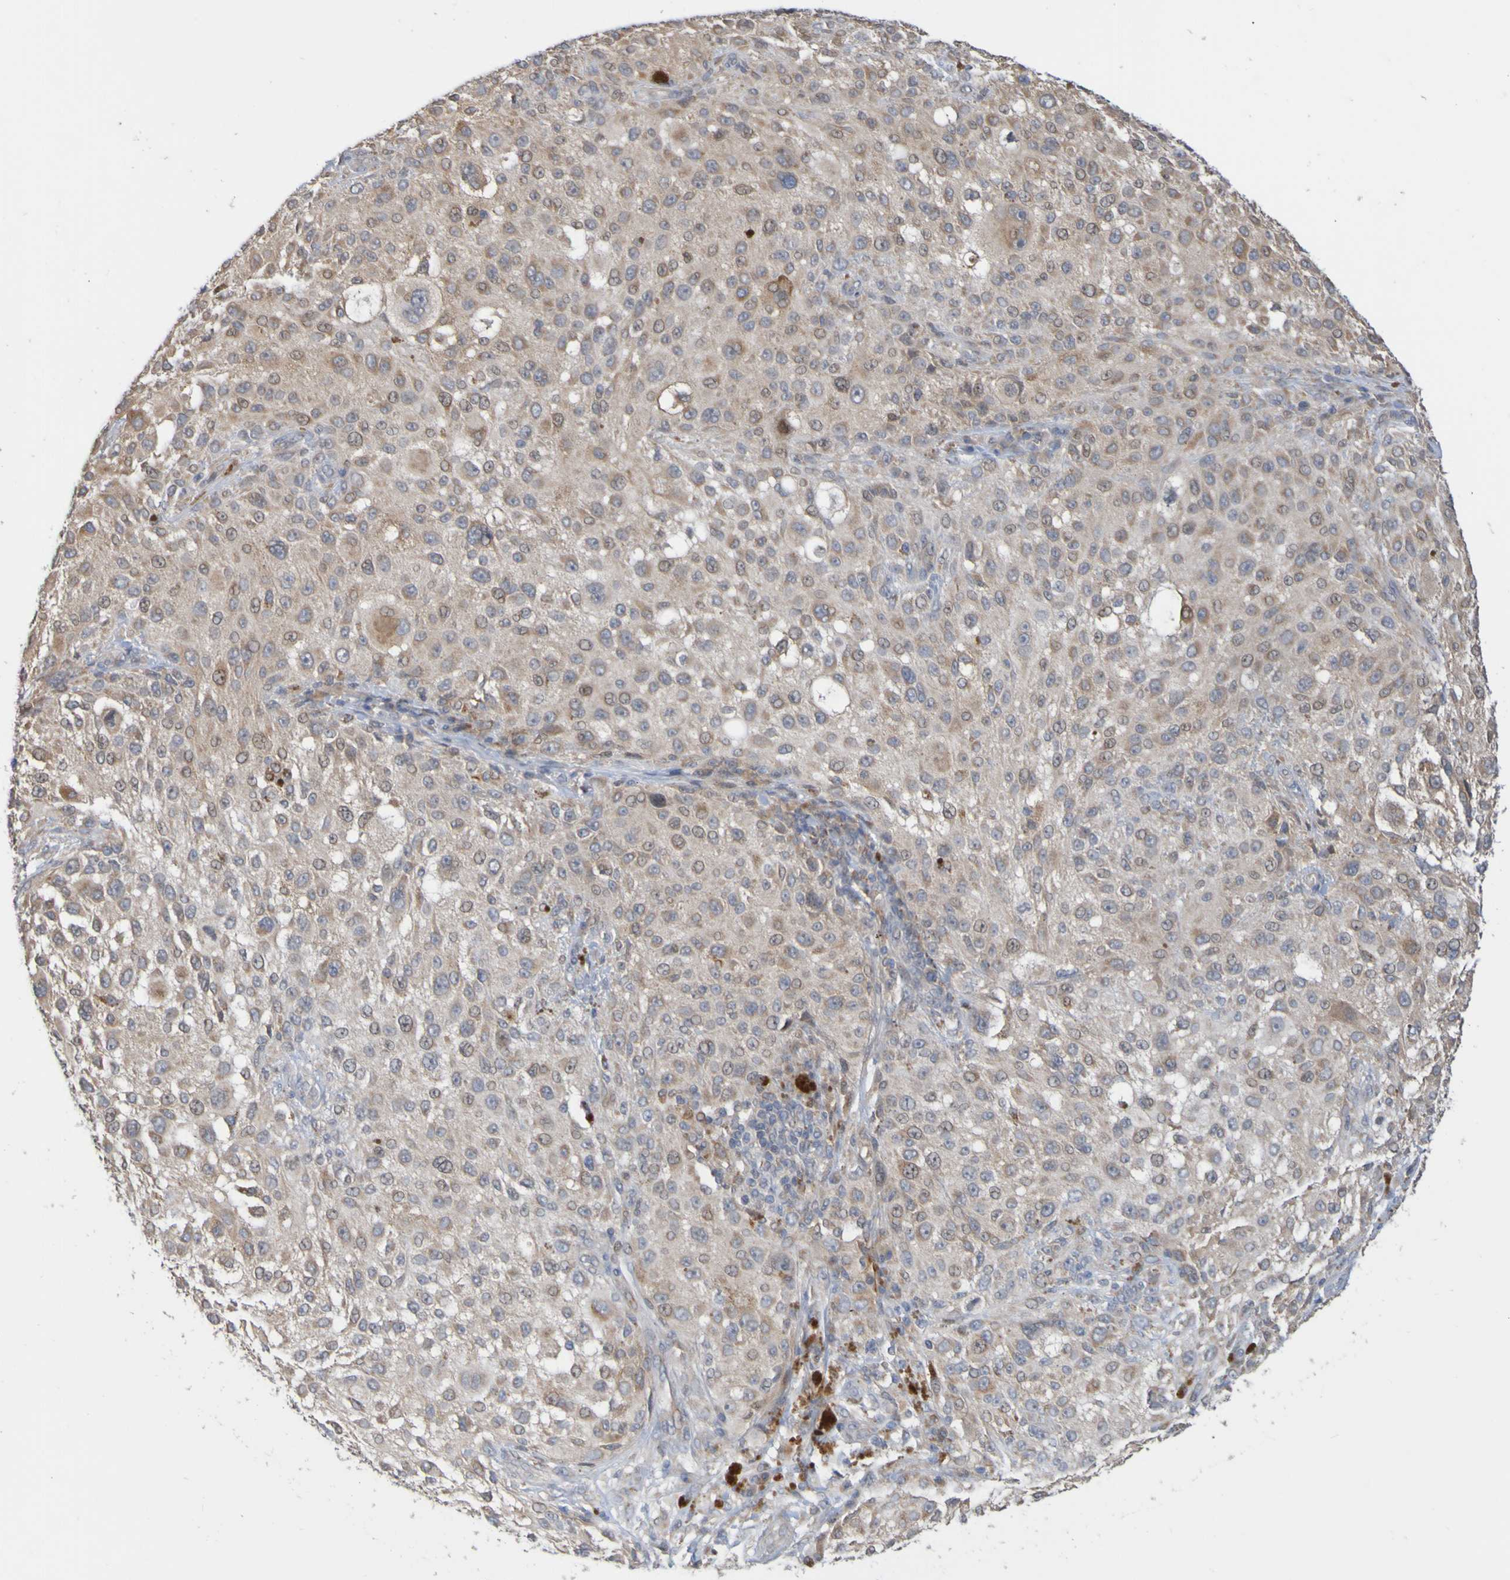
{"staining": {"intensity": "weak", "quantity": ">75%", "location": "cytoplasmic/membranous"}, "tissue": "melanoma", "cell_type": "Tumor cells", "image_type": "cancer", "snomed": [{"axis": "morphology", "description": "Necrosis, NOS"}, {"axis": "morphology", "description": "Malignant melanoma, NOS"}, {"axis": "topography", "description": "Skin"}], "caption": "The immunohistochemical stain highlights weak cytoplasmic/membranous expression in tumor cells of melanoma tissue.", "gene": "NAV2", "patient": {"sex": "female", "age": 87}}